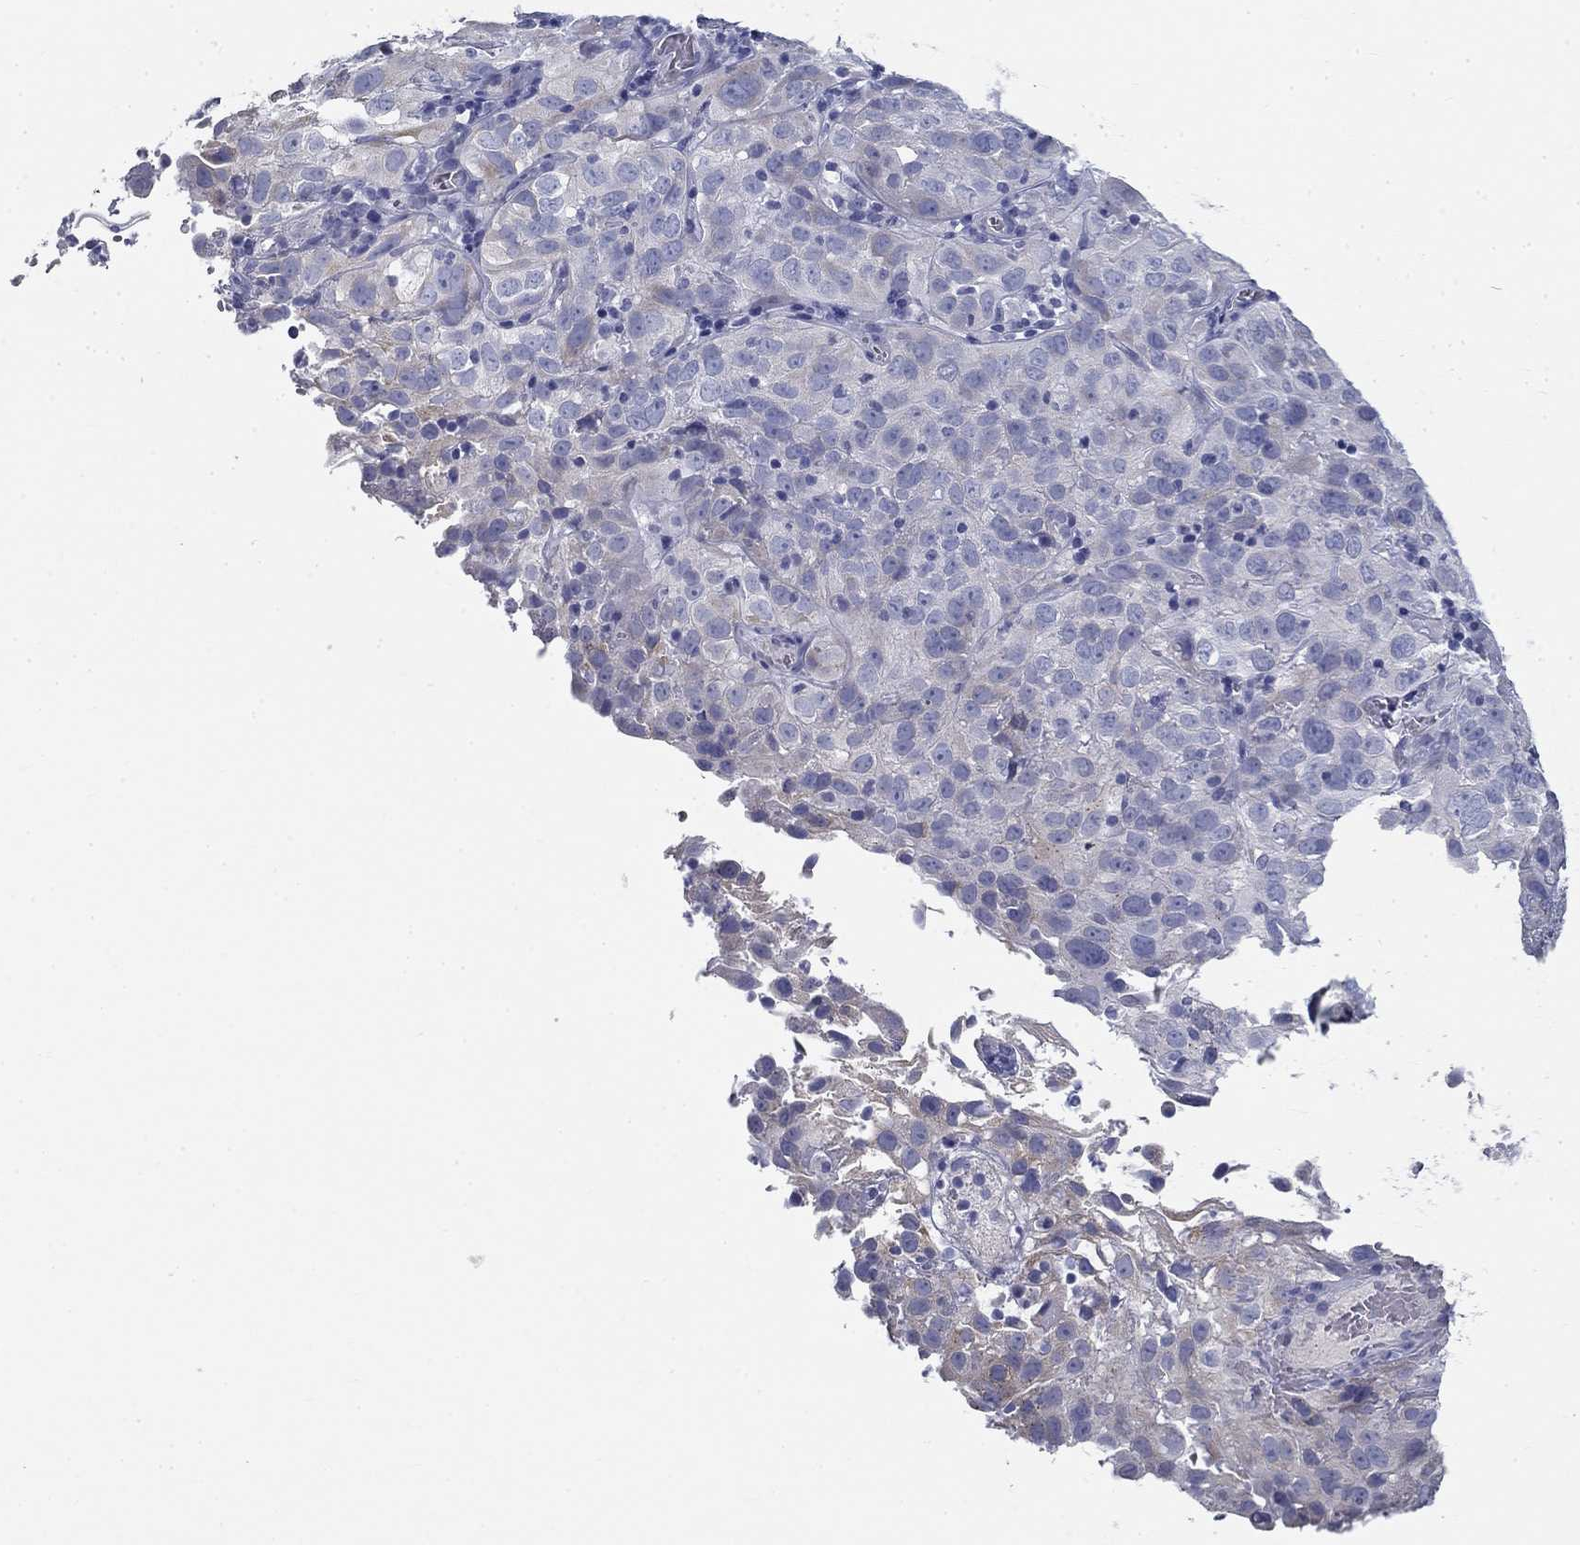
{"staining": {"intensity": "negative", "quantity": "none", "location": "none"}, "tissue": "cervical cancer", "cell_type": "Tumor cells", "image_type": "cancer", "snomed": [{"axis": "morphology", "description": "Squamous cell carcinoma, NOS"}, {"axis": "topography", "description": "Cervix"}], "caption": "Immunohistochemical staining of squamous cell carcinoma (cervical) reveals no significant positivity in tumor cells. (Brightfield microscopy of DAB immunohistochemistry at high magnification).", "gene": "GALNTL5", "patient": {"sex": "female", "age": 32}}